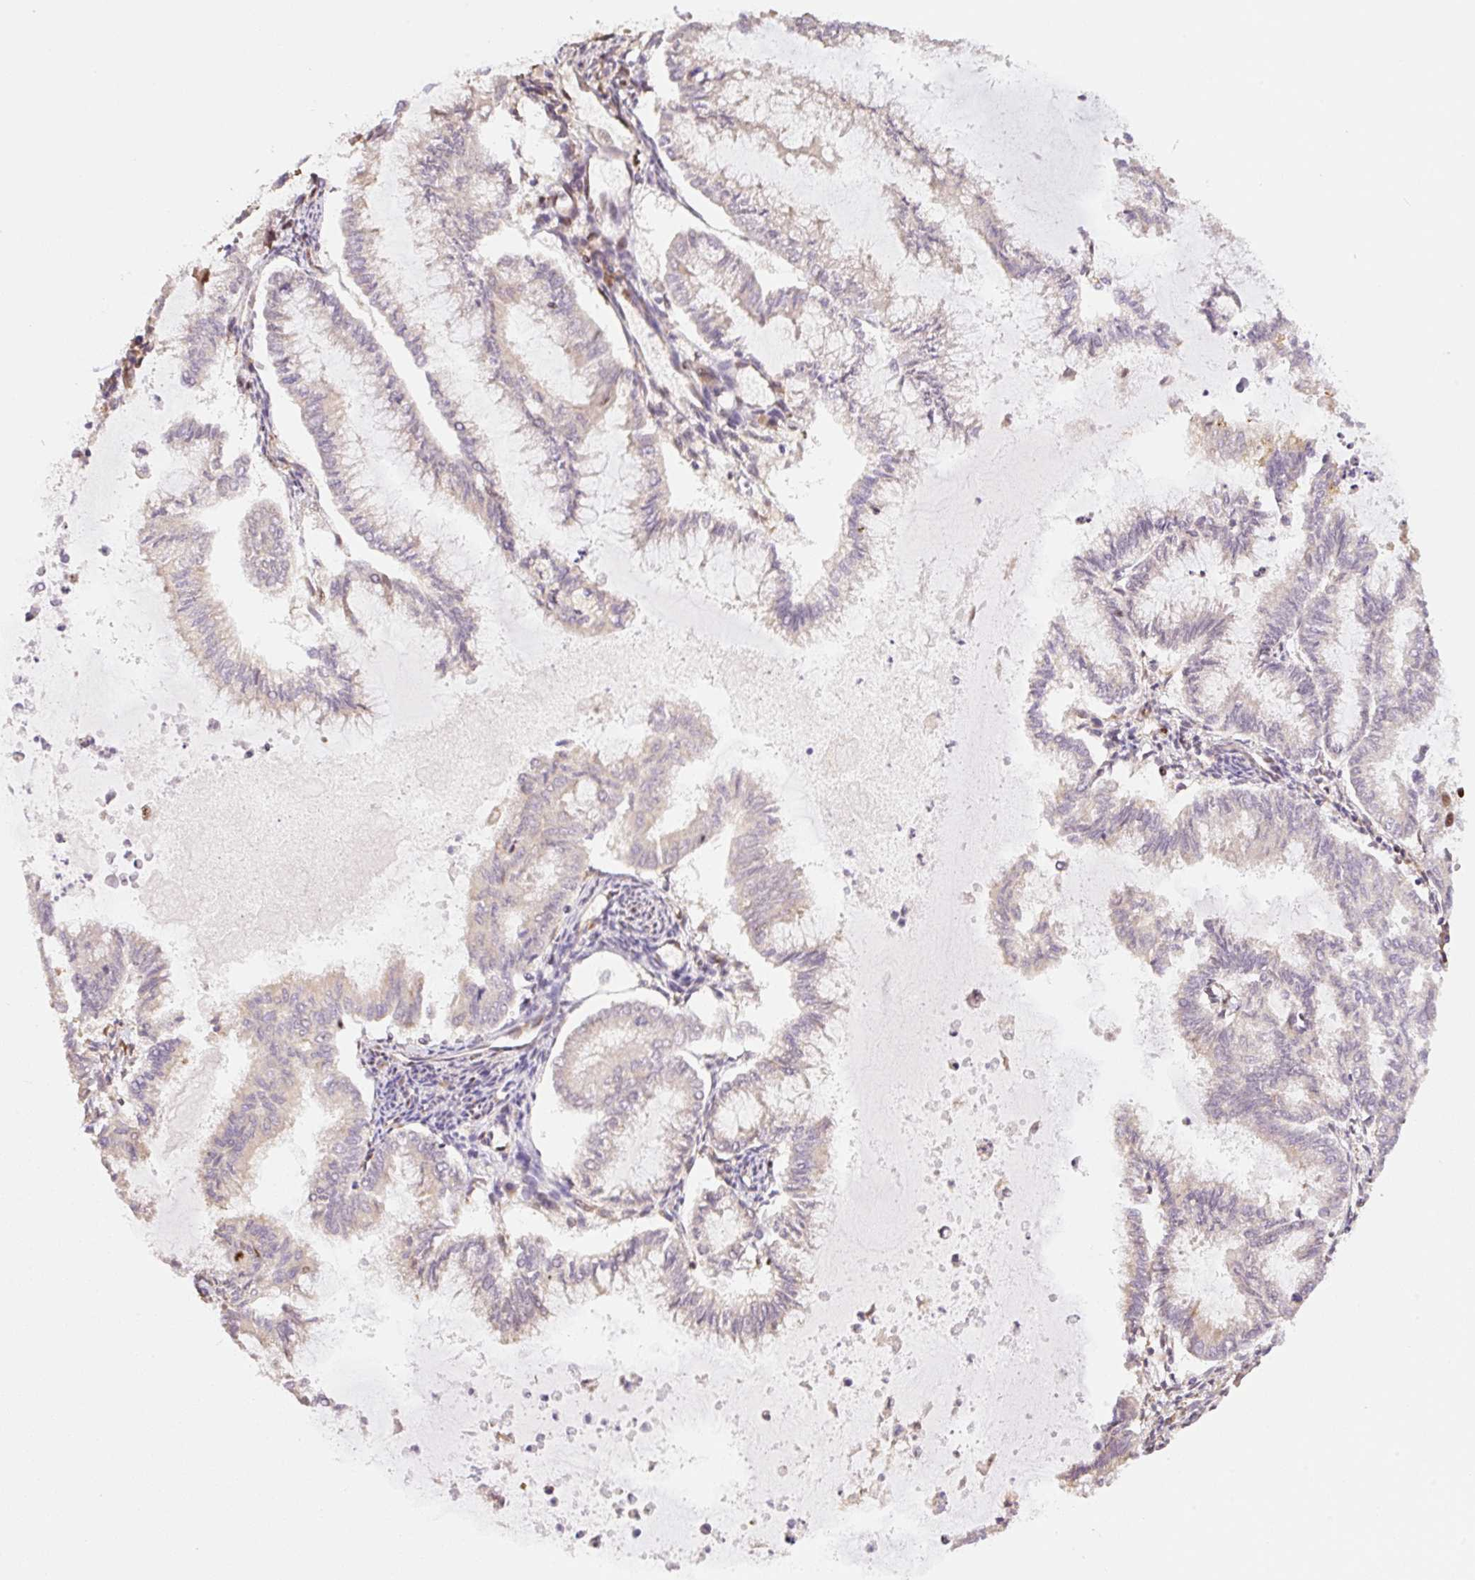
{"staining": {"intensity": "weak", "quantity": "<25%", "location": "cytoplasmic/membranous"}, "tissue": "endometrial cancer", "cell_type": "Tumor cells", "image_type": "cancer", "snomed": [{"axis": "morphology", "description": "Adenocarcinoma, NOS"}, {"axis": "topography", "description": "Endometrium"}], "caption": "IHC of endometrial cancer shows no staining in tumor cells. Nuclei are stained in blue.", "gene": "INTS8", "patient": {"sex": "female", "age": 79}}